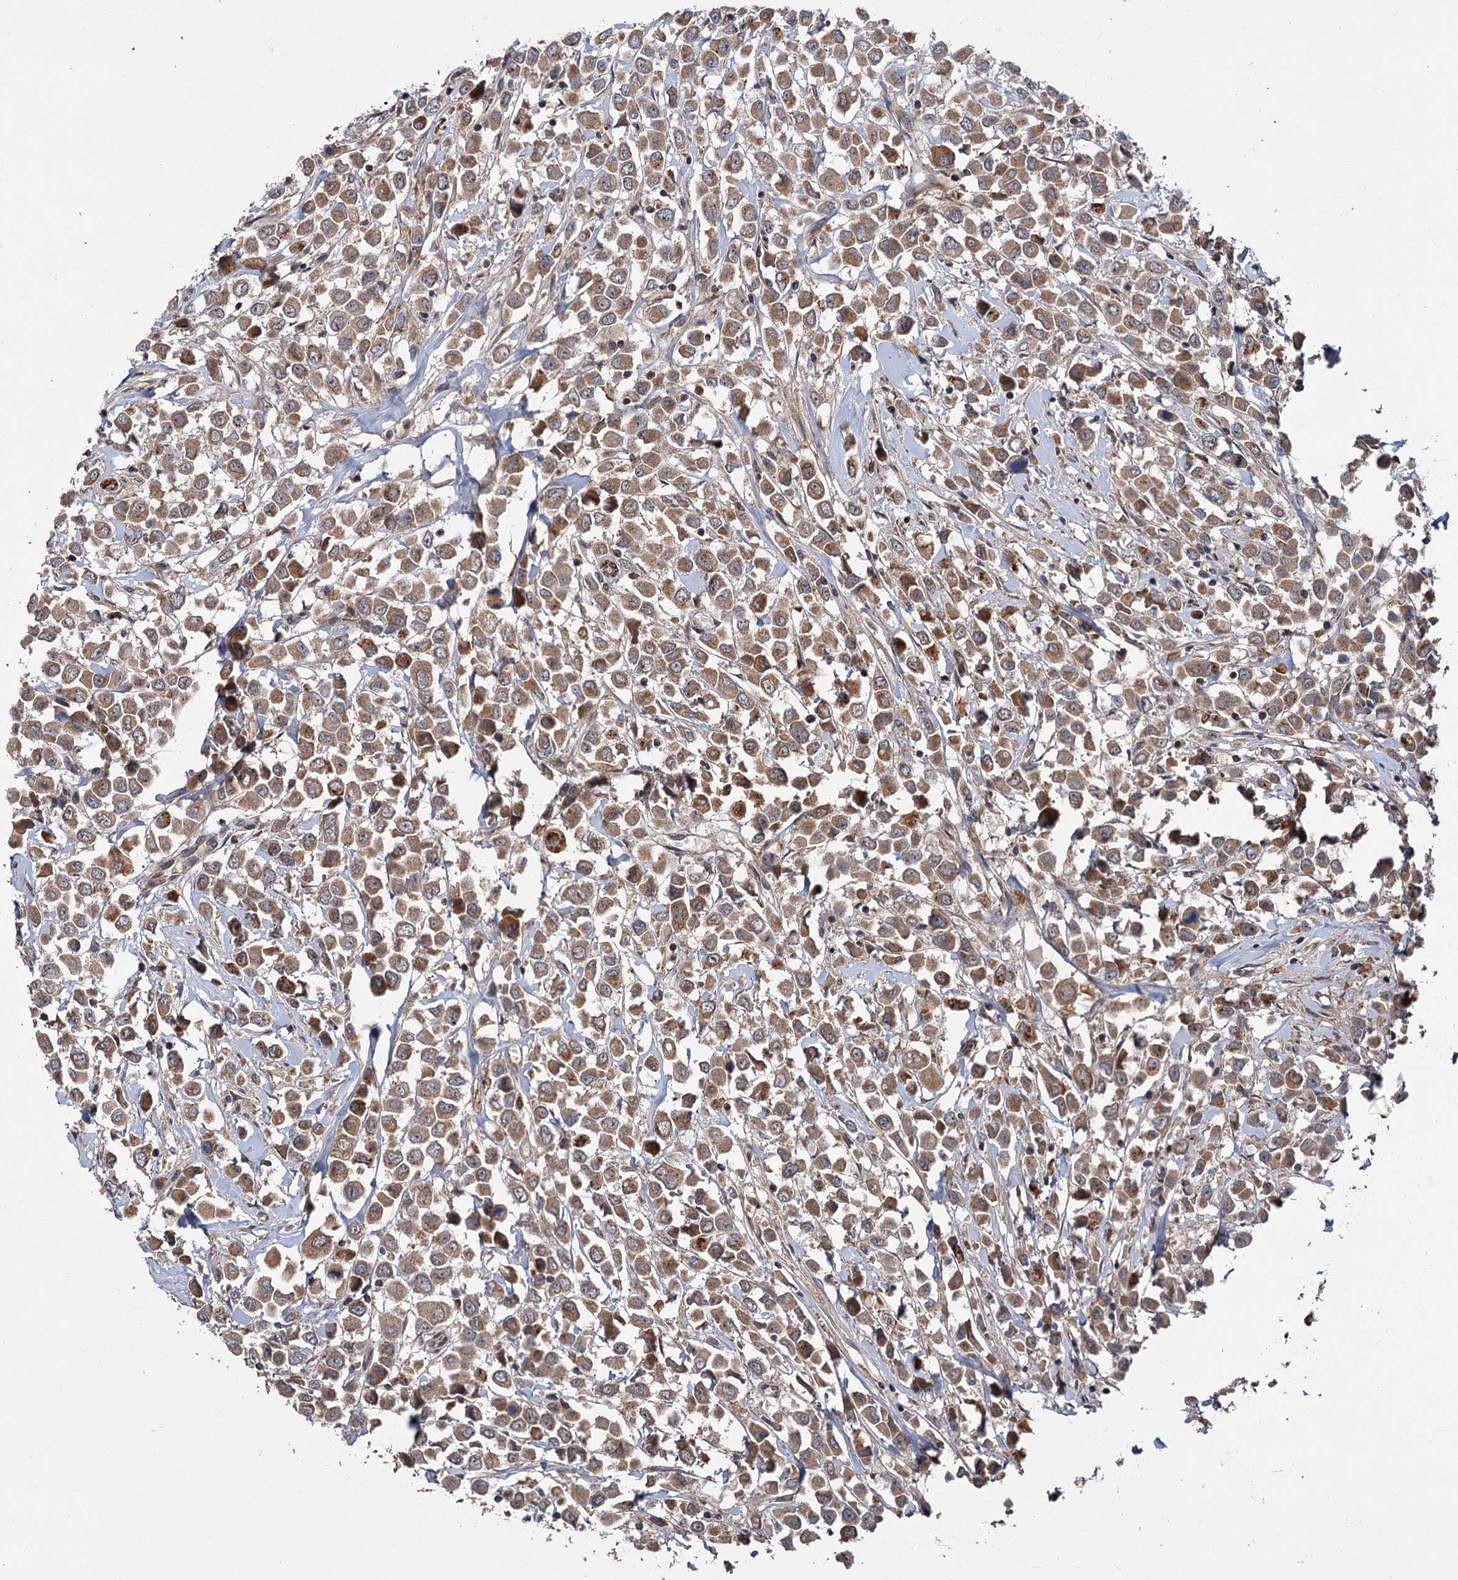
{"staining": {"intensity": "moderate", "quantity": ">75%", "location": "cytoplasmic/membranous"}, "tissue": "breast cancer", "cell_type": "Tumor cells", "image_type": "cancer", "snomed": [{"axis": "morphology", "description": "Duct carcinoma"}, {"axis": "topography", "description": "Breast"}], "caption": "An image of intraductal carcinoma (breast) stained for a protein reveals moderate cytoplasmic/membranous brown staining in tumor cells.", "gene": "KANSL2", "patient": {"sex": "female", "age": 61}}